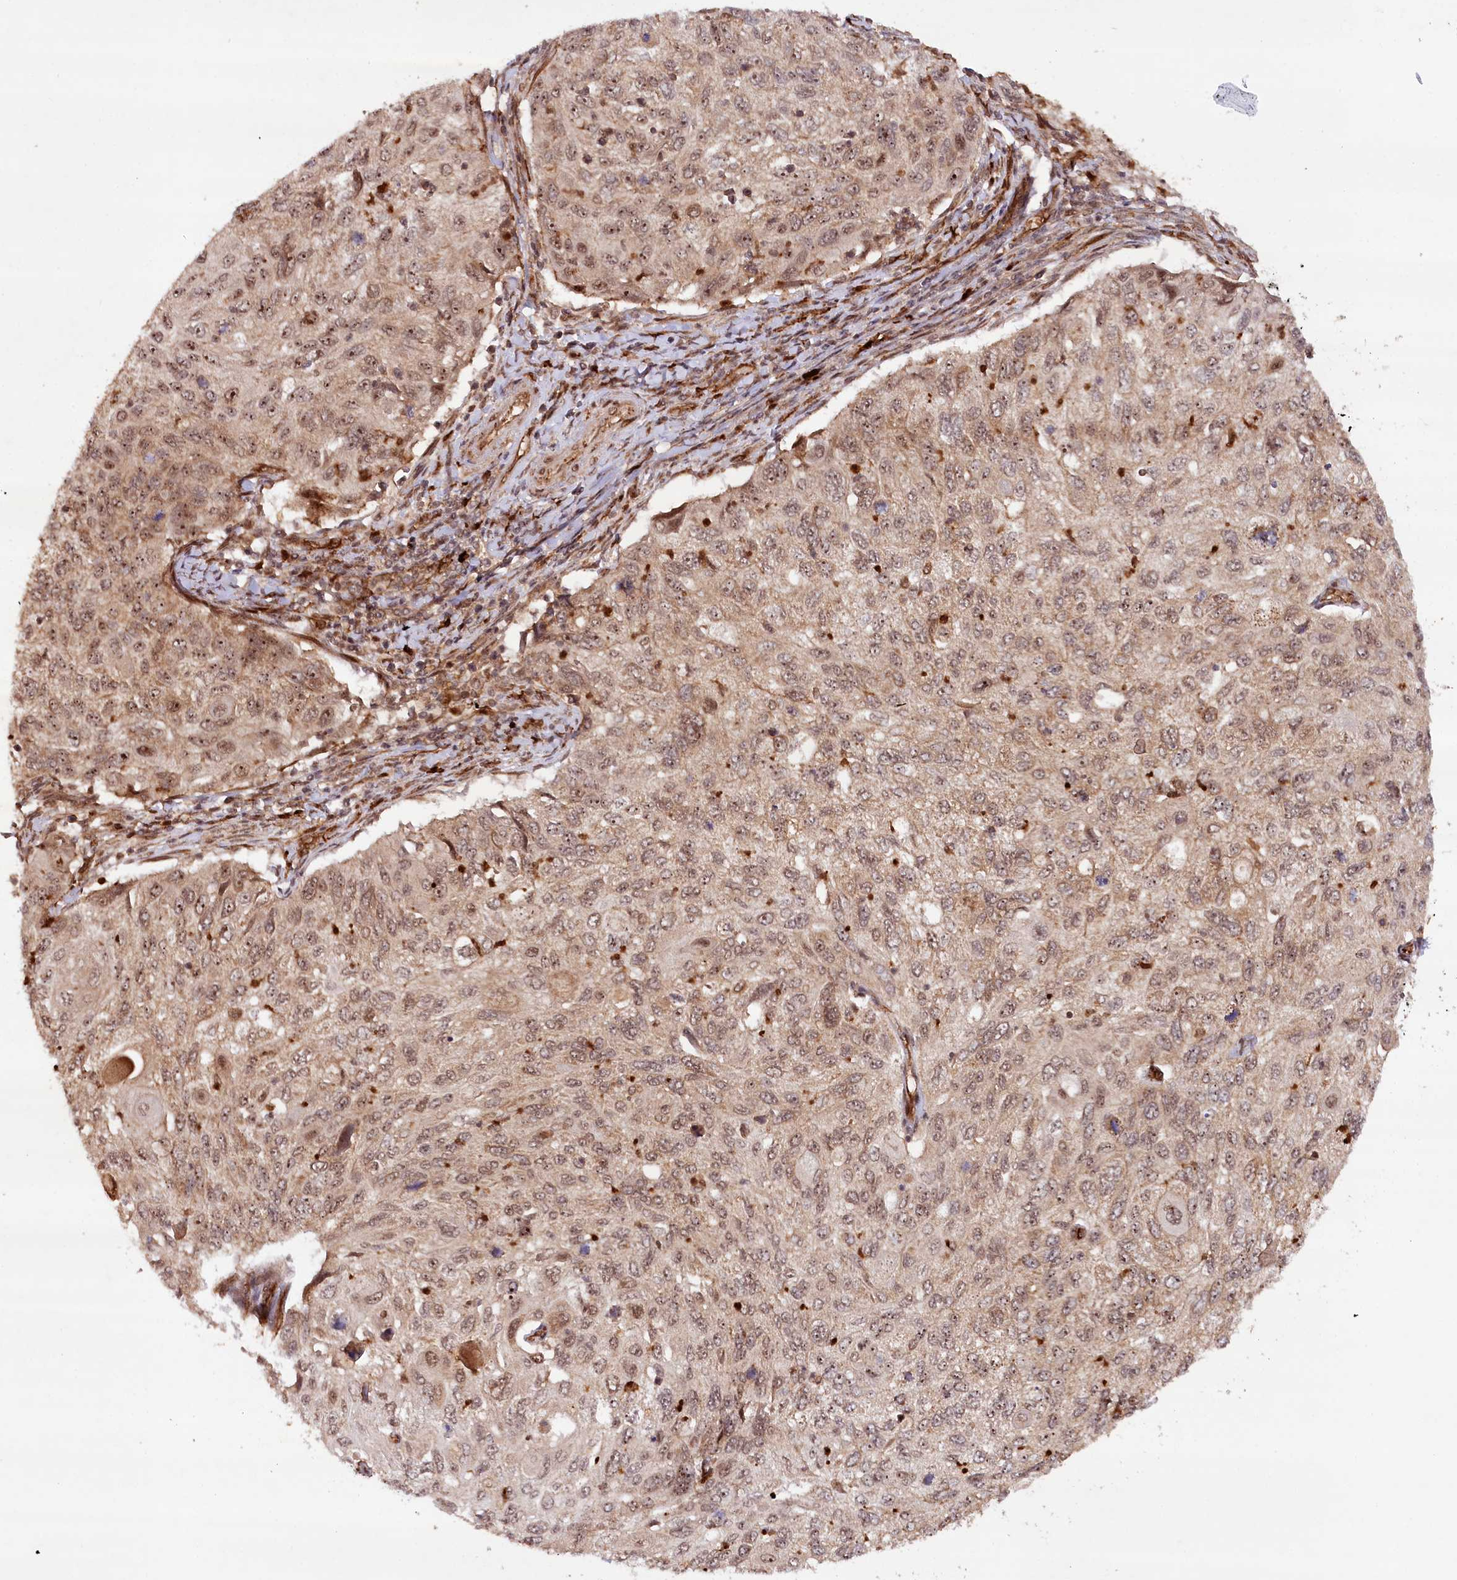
{"staining": {"intensity": "moderate", "quantity": ">75%", "location": "cytoplasmic/membranous,nuclear"}, "tissue": "cervical cancer", "cell_type": "Tumor cells", "image_type": "cancer", "snomed": [{"axis": "morphology", "description": "Squamous cell carcinoma, NOS"}, {"axis": "topography", "description": "Cervix"}], "caption": "IHC staining of cervical cancer, which displays medium levels of moderate cytoplasmic/membranous and nuclear expression in approximately >75% of tumor cells indicating moderate cytoplasmic/membranous and nuclear protein expression. The staining was performed using DAB (brown) for protein detection and nuclei were counterstained in hematoxylin (blue).", "gene": "ALKBH8", "patient": {"sex": "female", "age": 70}}